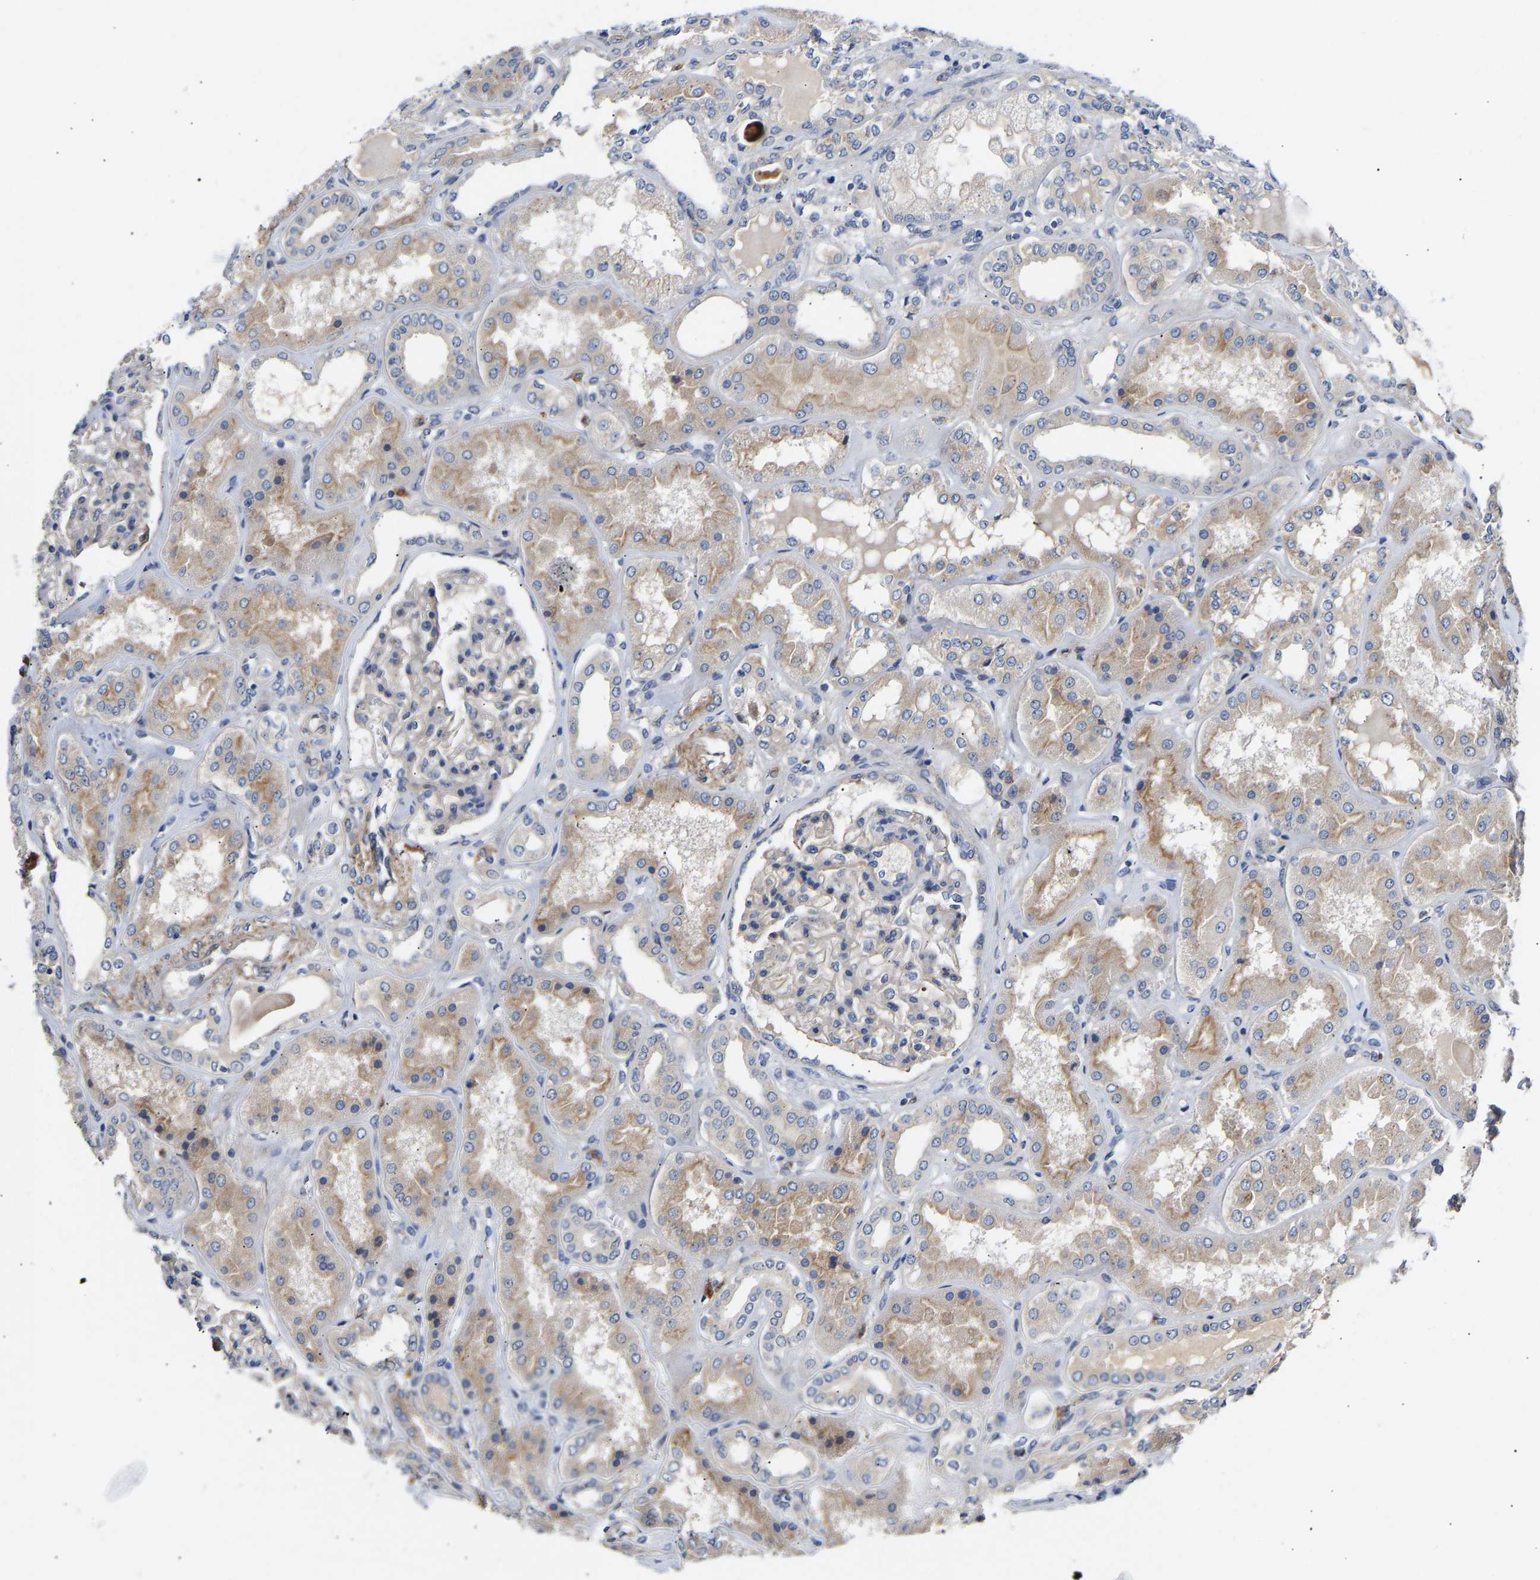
{"staining": {"intensity": "moderate", "quantity": "25%-75%", "location": "cytoplasmic/membranous"}, "tissue": "kidney", "cell_type": "Cells in glomeruli", "image_type": "normal", "snomed": [{"axis": "morphology", "description": "Normal tissue, NOS"}, {"axis": "topography", "description": "Kidney"}], "caption": "Benign kidney was stained to show a protein in brown. There is medium levels of moderate cytoplasmic/membranous expression in about 25%-75% of cells in glomeruli. The protein is shown in brown color, while the nuclei are stained blue.", "gene": "KASH5", "patient": {"sex": "female", "age": 56}}